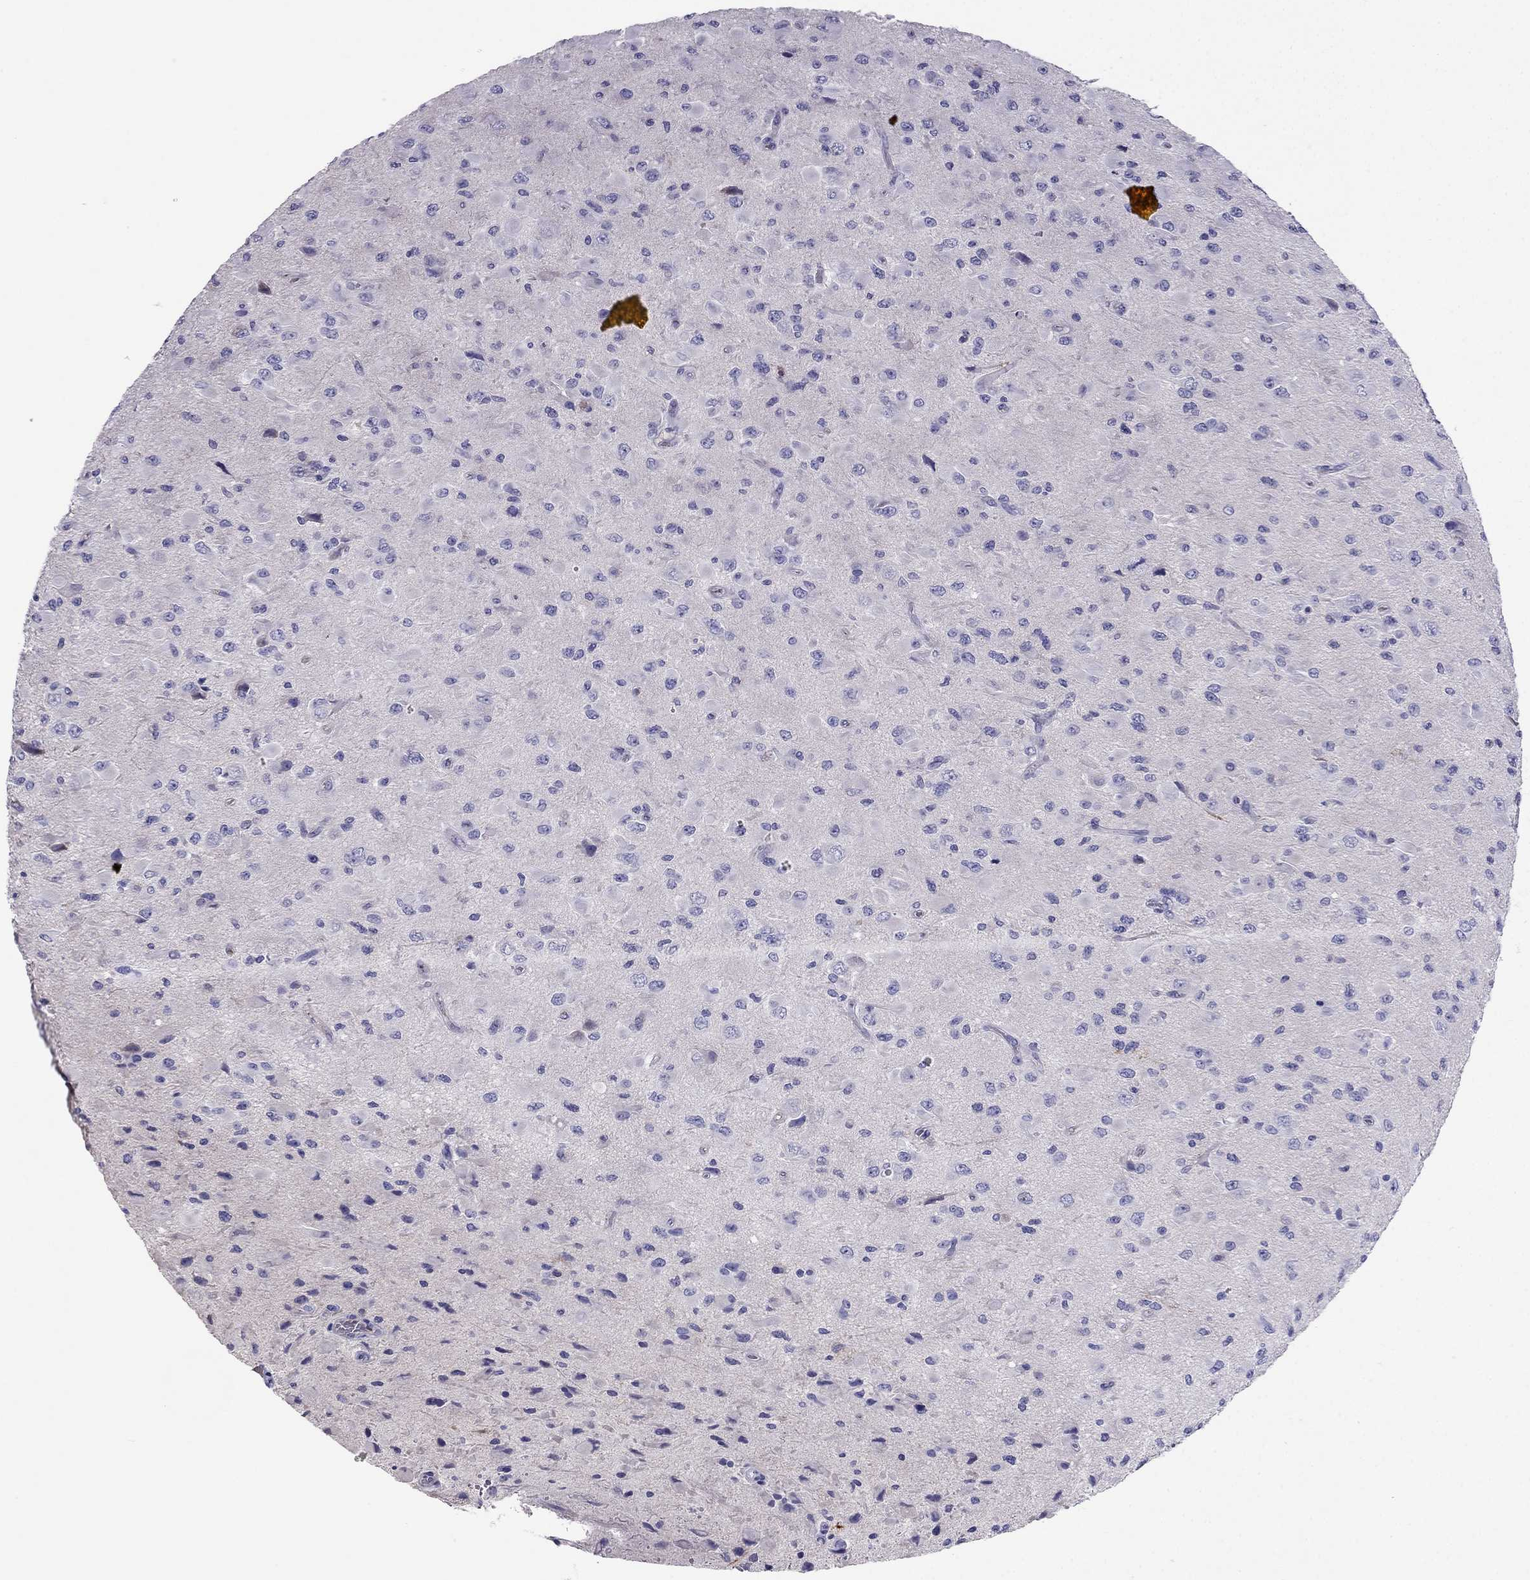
{"staining": {"intensity": "negative", "quantity": "none", "location": "none"}, "tissue": "glioma", "cell_type": "Tumor cells", "image_type": "cancer", "snomed": [{"axis": "morphology", "description": "Glioma, malignant, High grade"}, {"axis": "topography", "description": "Cerebral cortex"}], "caption": "Immunohistochemistry of human malignant glioma (high-grade) exhibits no positivity in tumor cells.", "gene": "TBC1D21", "patient": {"sex": "male", "age": 35}}